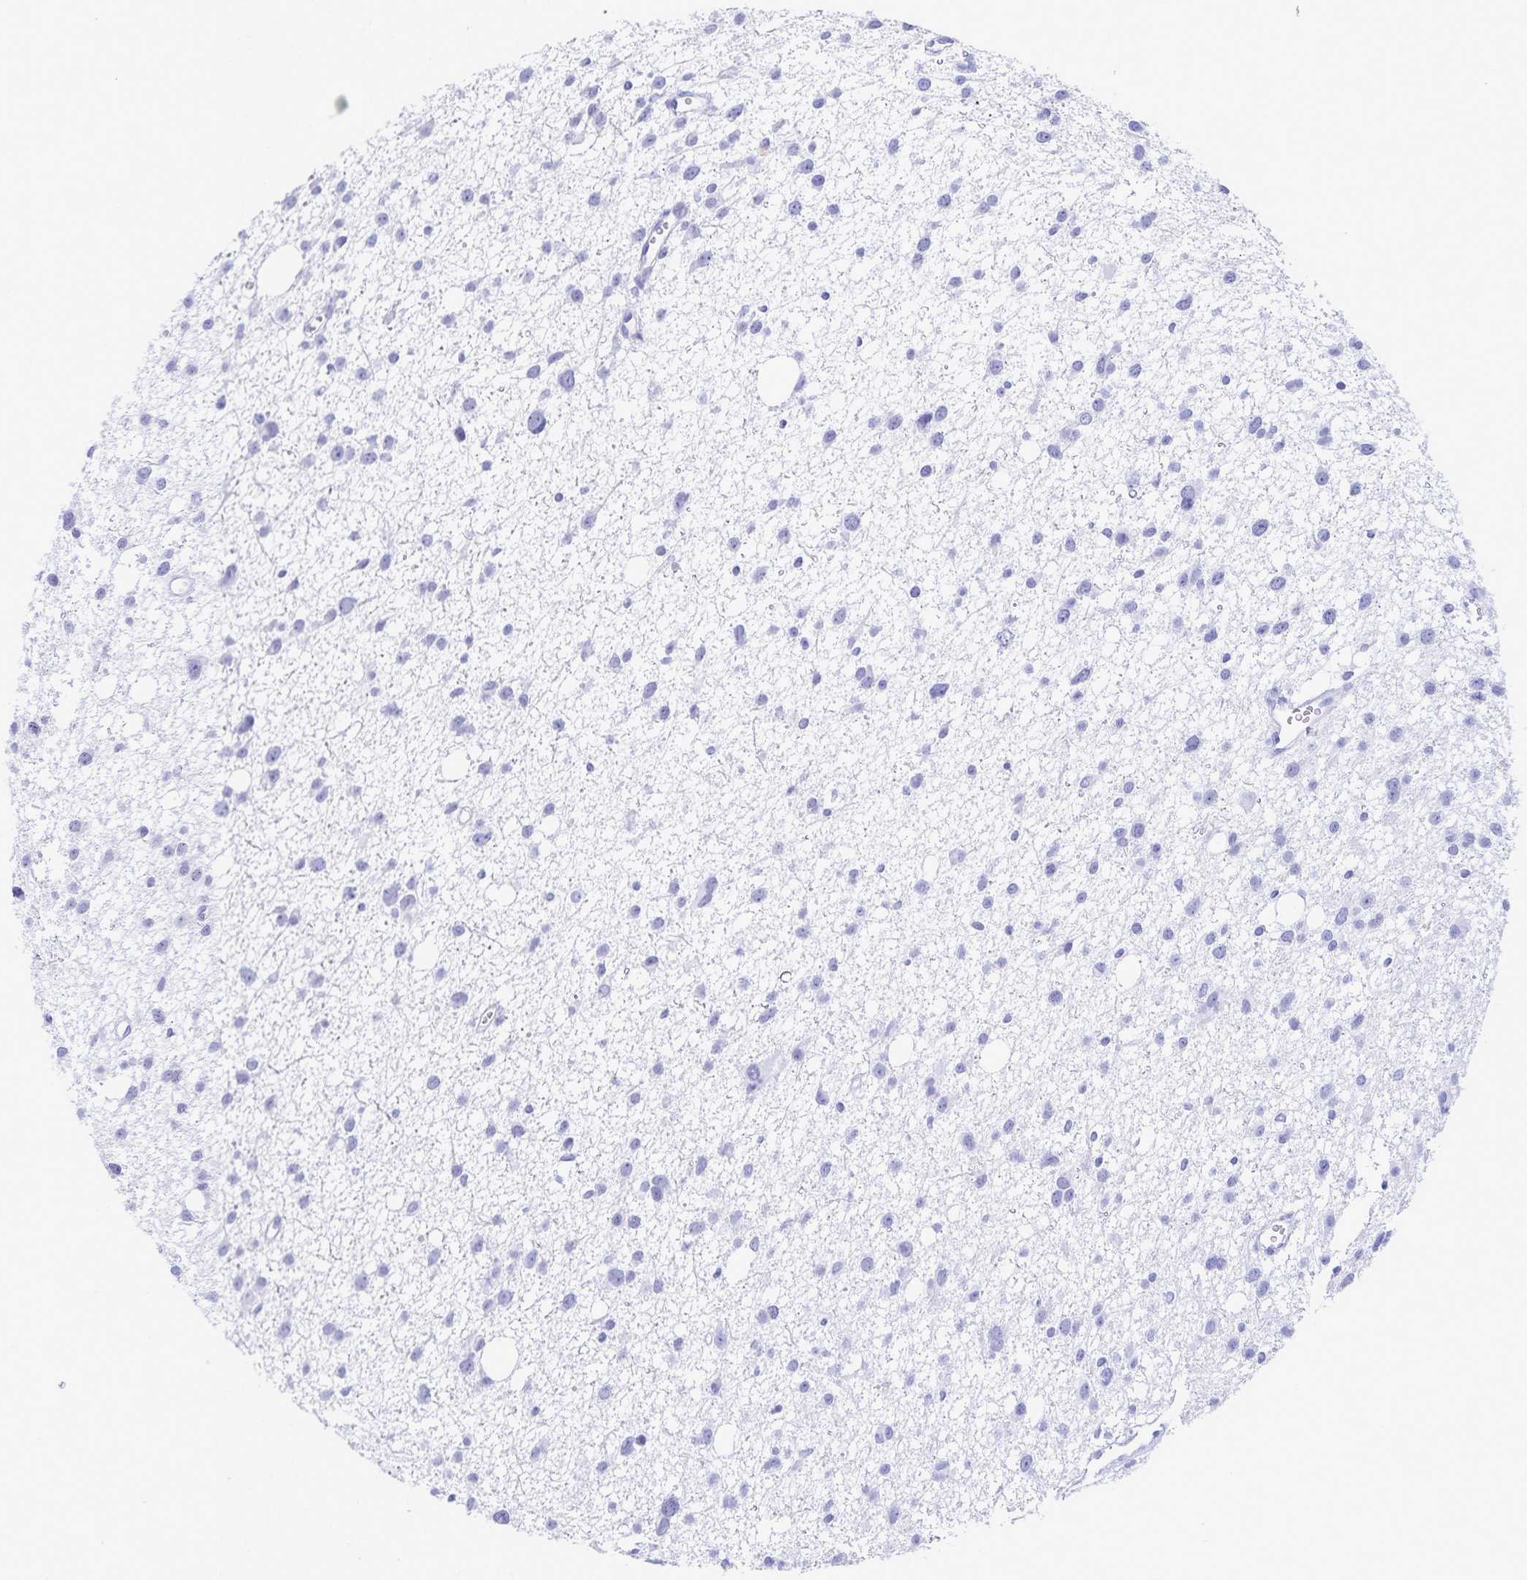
{"staining": {"intensity": "negative", "quantity": "none", "location": "none"}, "tissue": "glioma", "cell_type": "Tumor cells", "image_type": "cancer", "snomed": [{"axis": "morphology", "description": "Glioma, malignant, High grade"}, {"axis": "topography", "description": "Brain"}], "caption": "An immunohistochemistry histopathology image of glioma is shown. There is no staining in tumor cells of glioma.", "gene": "C2orf50", "patient": {"sex": "male", "age": 23}}